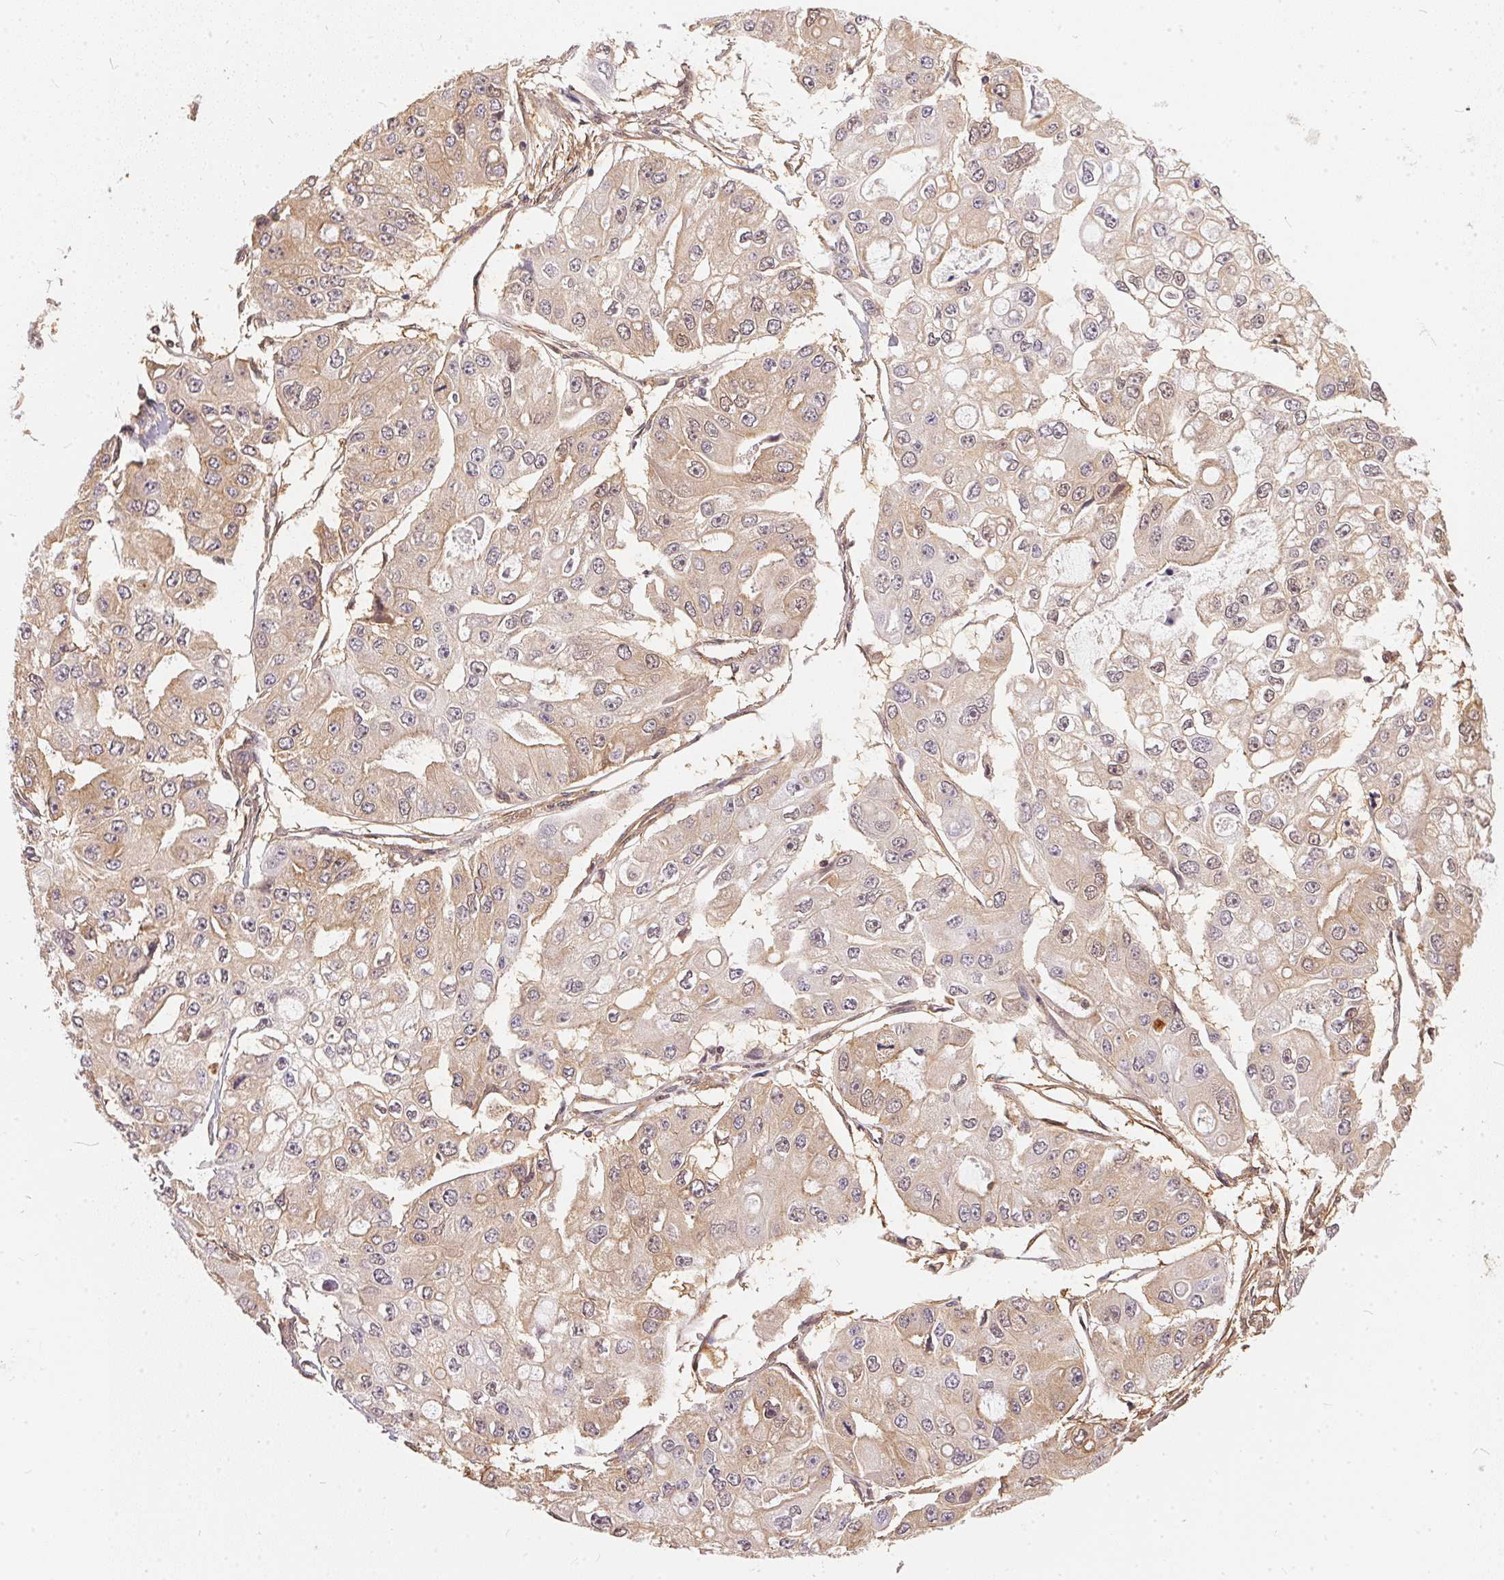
{"staining": {"intensity": "weak", "quantity": ">75%", "location": "cytoplasmic/membranous"}, "tissue": "ovarian cancer", "cell_type": "Tumor cells", "image_type": "cancer", "snomed": [{"axis": "morphology", "description": "Cystadenocarcinoma, serous, NOS"}, {"axis": "topography", "description": "Ovary"}], "caption": "Protein staining of ovarian serous cystadenocarcinoma tissue reveals weak cytoplasmic/membranous positivity in approximately >75% of tumor cells.", "gene": "BLMH", "patient": {"sex": "female", "age": 56}}